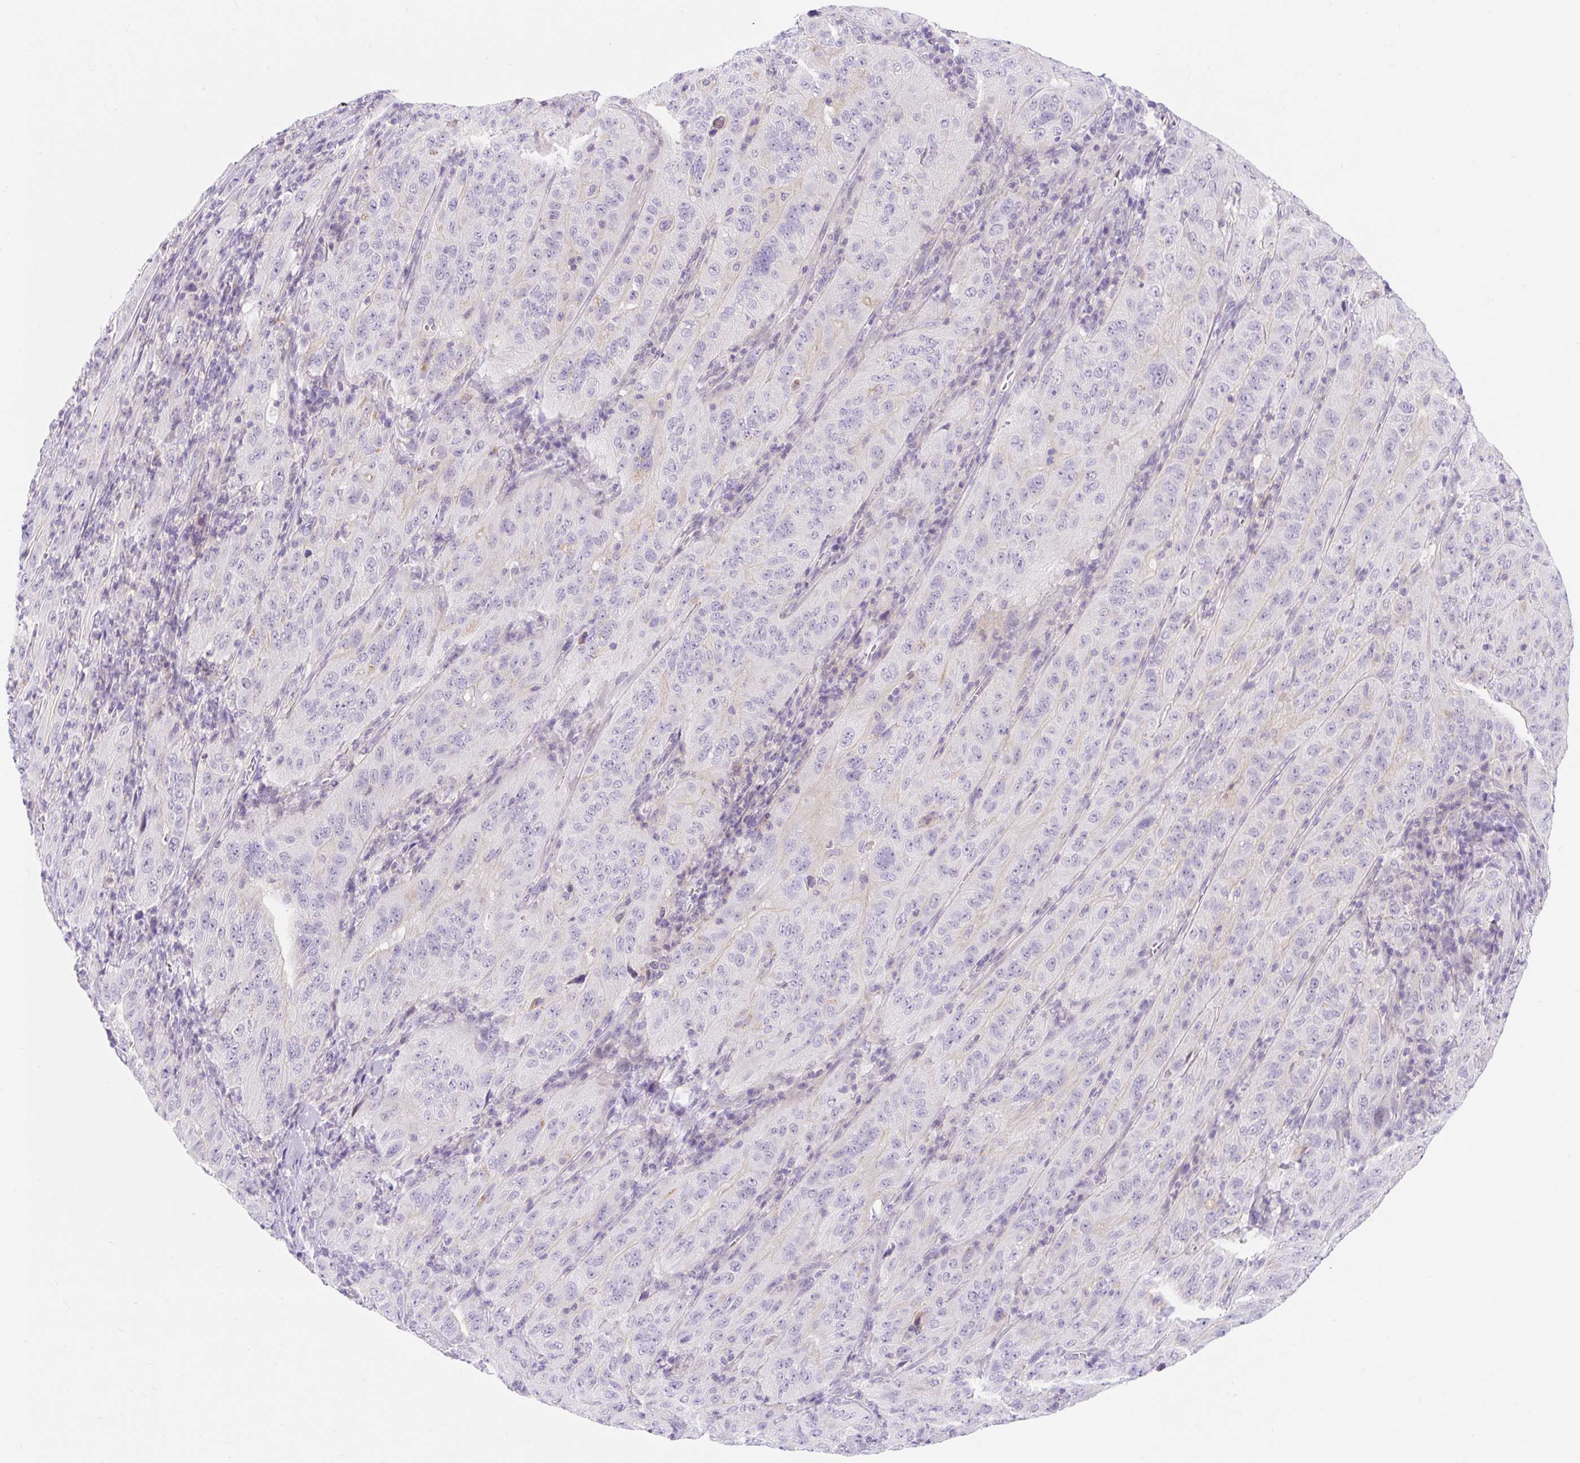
{"staining": {"intensity": "negative", "quantity": "none", "location": "none"}, "tissue": "pancreatic cancer", "cell_type": "Tumor cells", "image_type": "cancer", "snomed": [{"axis": "morphology", "description": "Adenocarcinoma, NOS"}, {"axis": "topography", "description": "Pancreas"}], "caption": "A micrograph of human adenocarcinoma (pancreatic) is negative for staining in tumor cells.", "gene": "SLC28A1", "patient": {"sex": "male", "age": 63}}